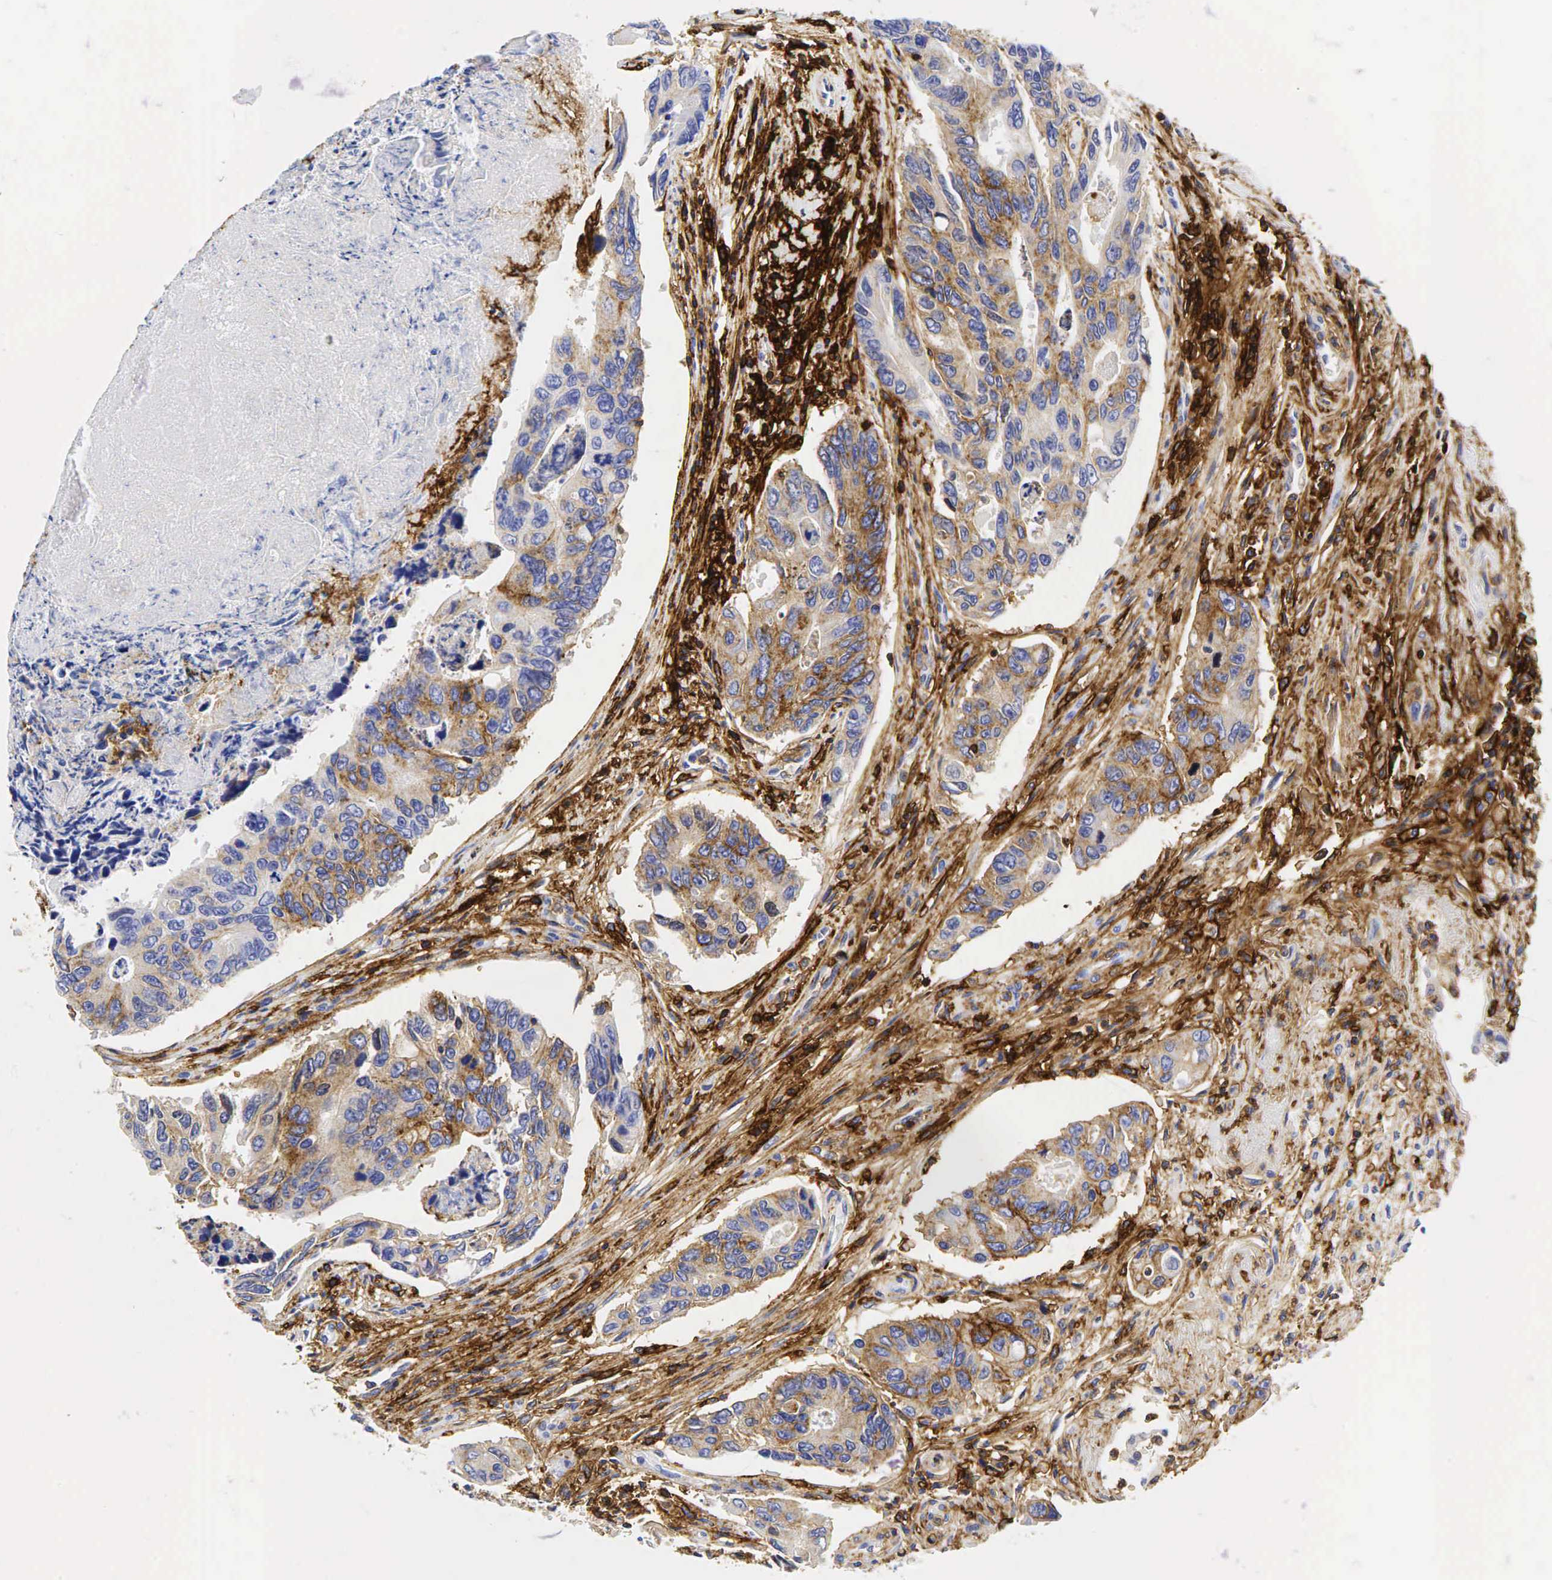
{"staining": {"intensity": "moderate", "quantity": "25%-75%", "location": "cytoplasmic/membranous"}, "tissue": "colorectal cancer", "cell_type": "Tumor cells", "image_type": "cancer", "snomed": [{"axis": "morphology", "description": "Adenocarcinoma, NOS"}, {"axis": "topography", "description": "Colon"}], "caption": "Protein staining of colorectal cancer tissue demonstrates moderate cytoplasmic/membranous expression in approximately 25%-75% of tumor cells.", "gene": "CD44", "patient": {"sex": "female", "age": 86}}